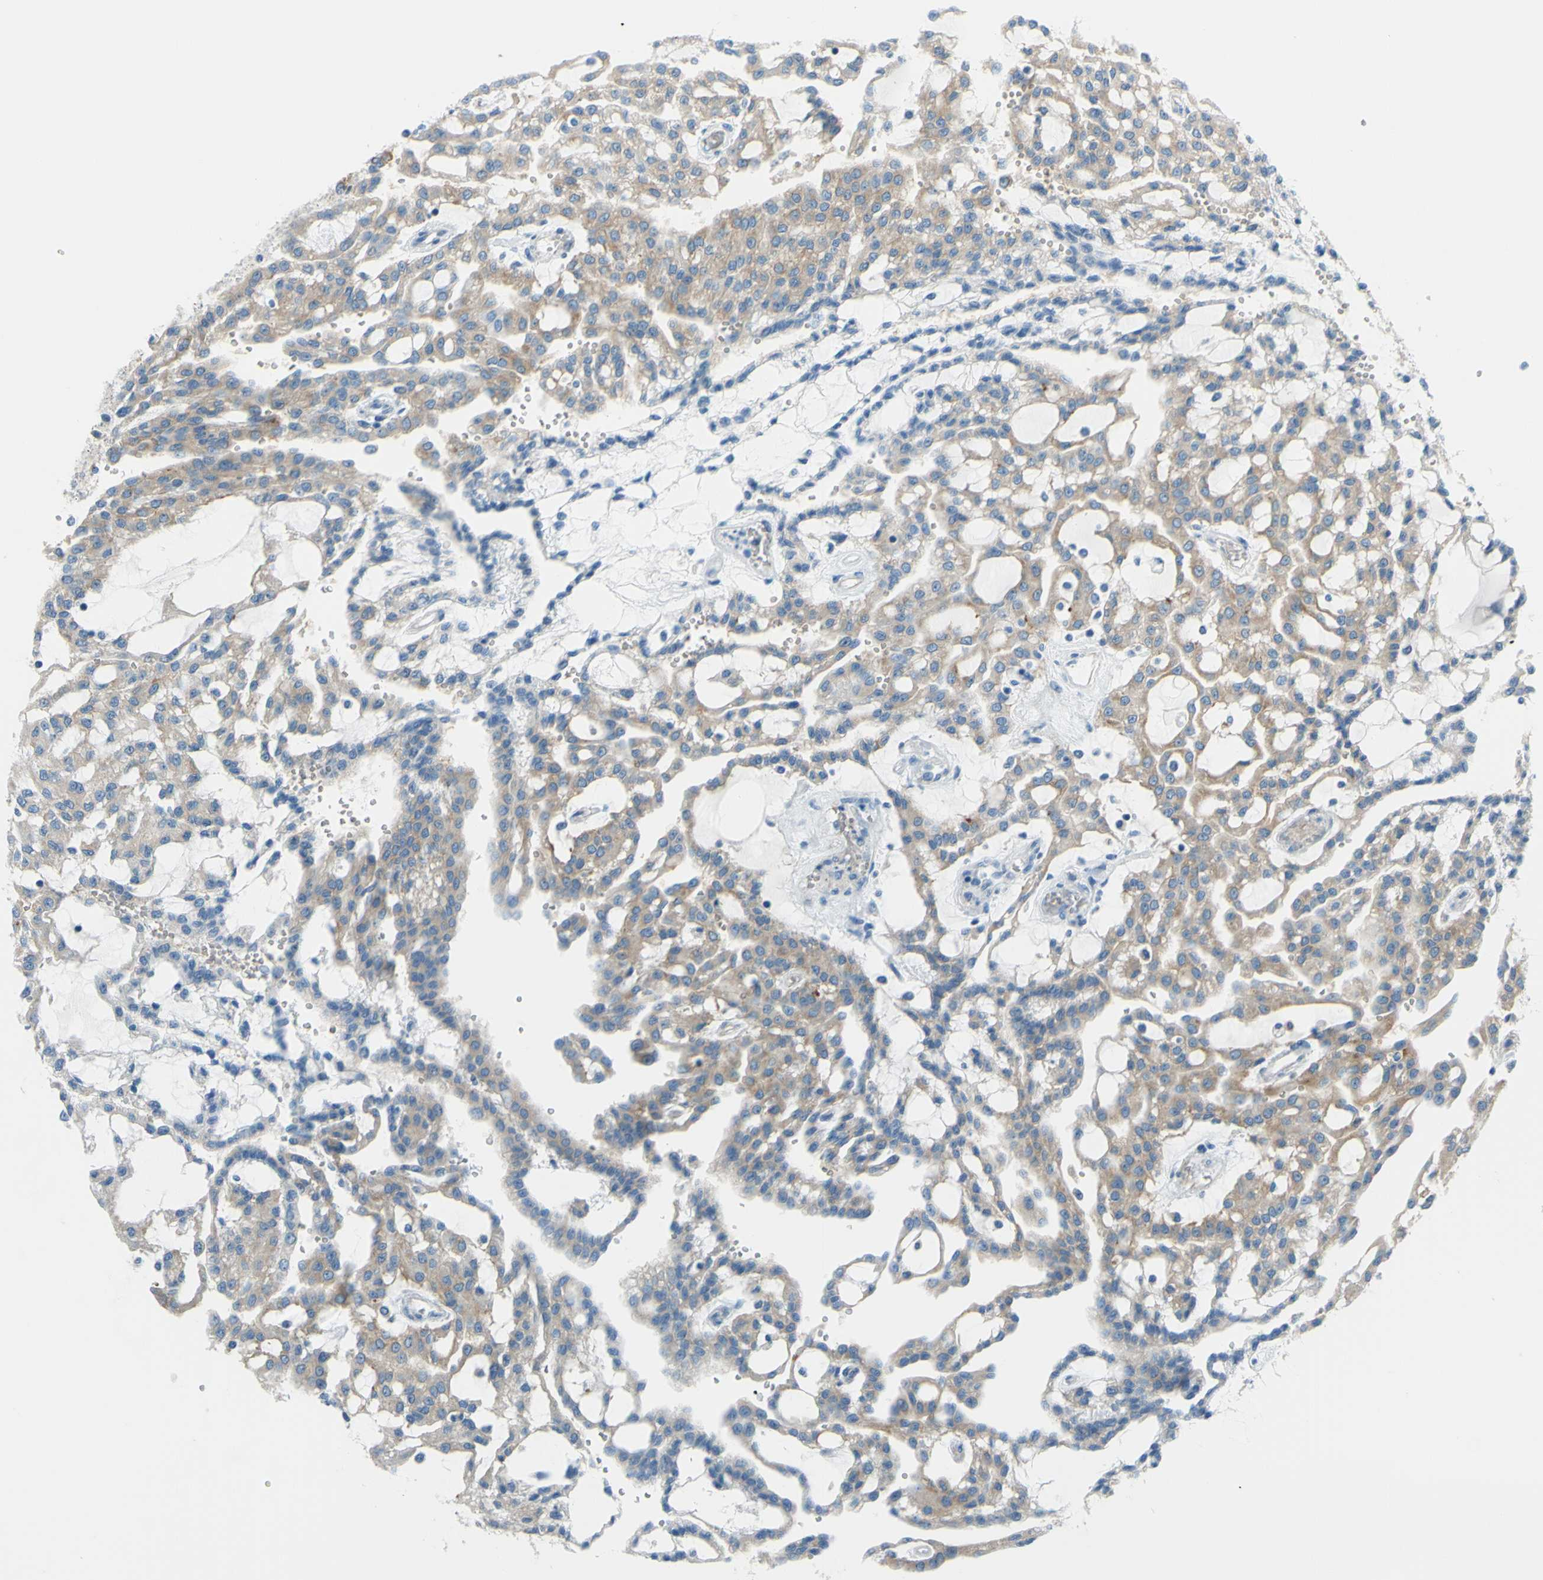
{"staining": {"intensity": "moderate", "quantity": ">75%", "location": "cytoplasmic/membranous"}, "tissue": "renal cancer", "cell_type": "Tumor cells", "image_type": "cancer", "snomed": [{"axis": "morphology", "description": "Adenocarcinoma, NOS"}, {"axis": "topography", "description": "Kidney"}], "caption": "An immunohistochemistry (IHC) histopathology image of neoplastic tissue is shown. Protein staining in brown shows moderate cytoplasmic/membranous positivity in renal adenocarcinoma within tumor cells. (DAB (3,3'-diaminobenzidine) IHC with brightfield microscopy, high magnification).", "gene": "FRMD4B", "patient": {"sex": "male", "age": 63}}